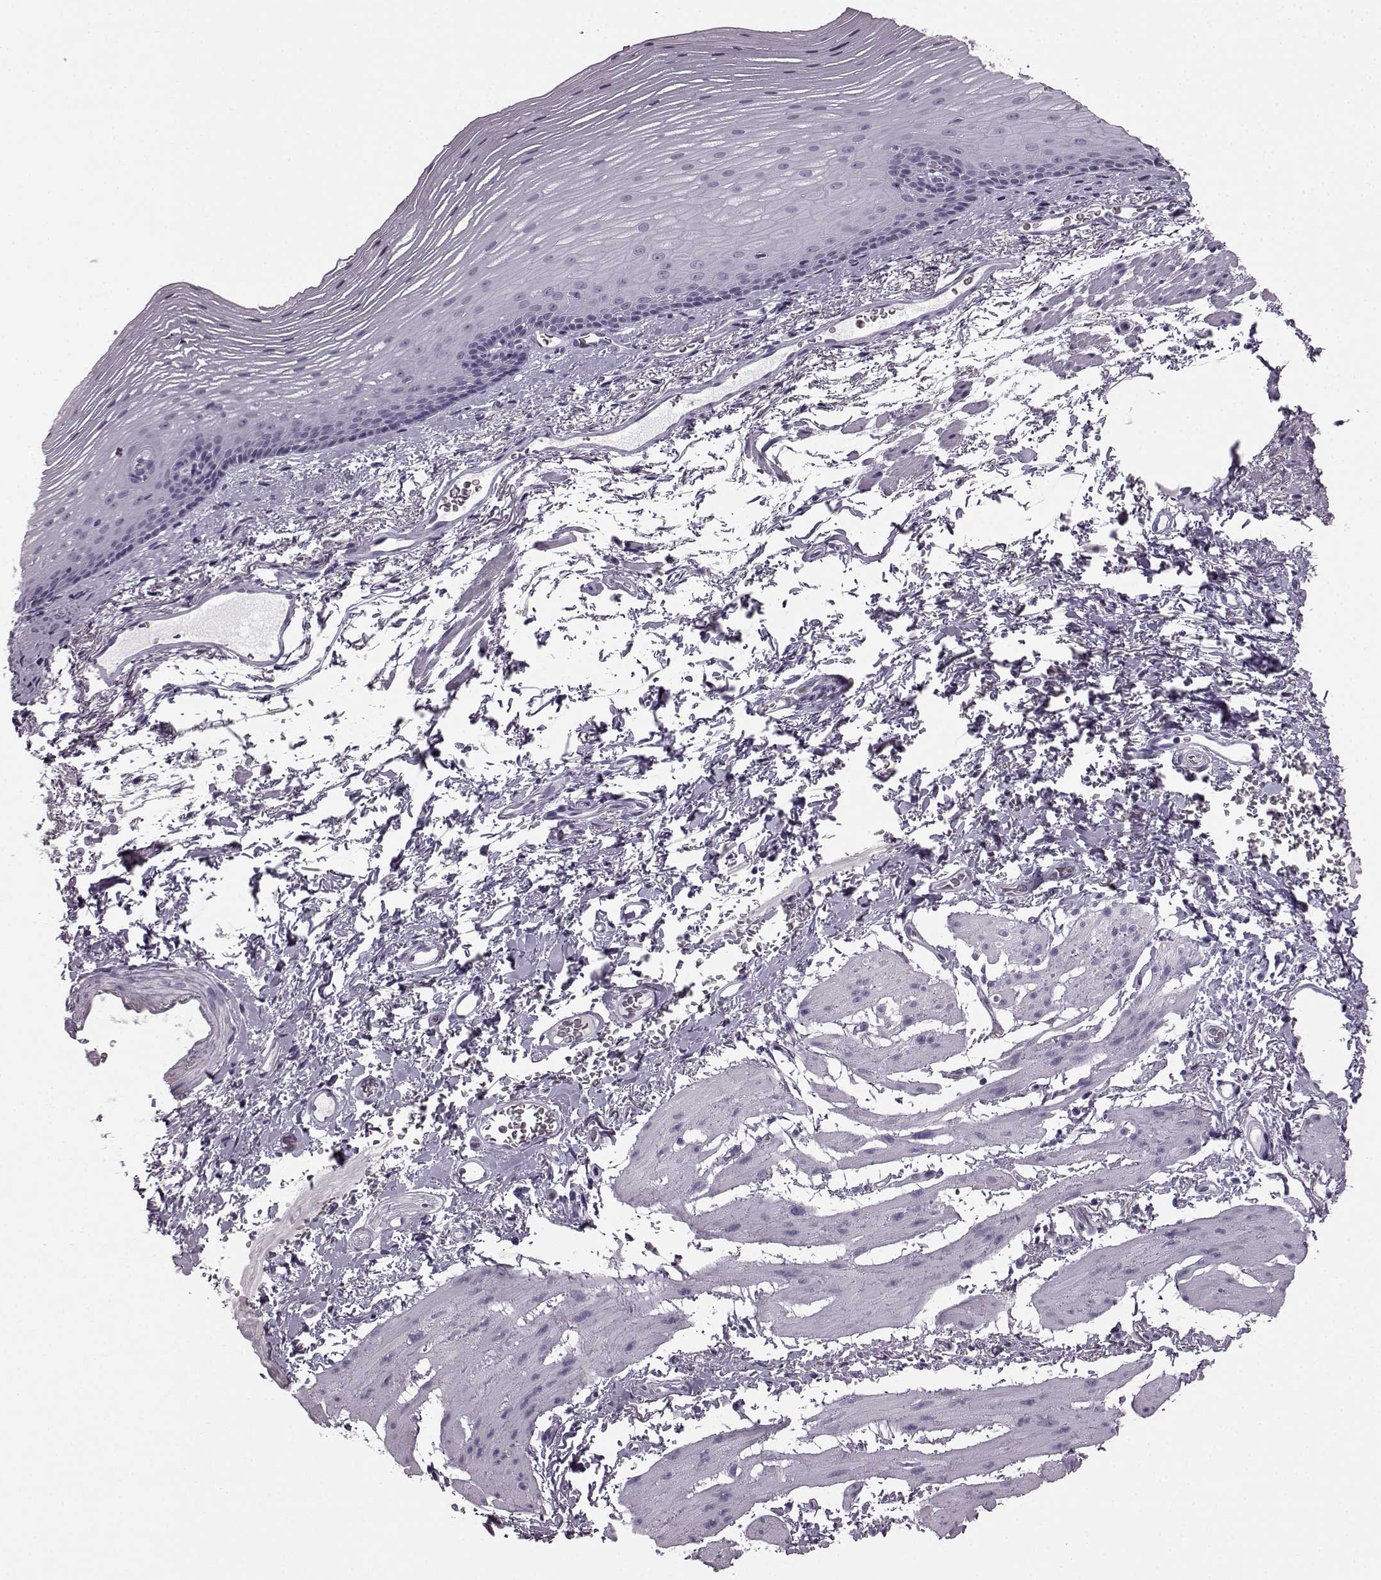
{"staining": {"intensity": "negative", "quantity": "none", "location": "none"}, "tissue": "esophagus", "cell_type": "Squamous epithelial cells", "image_type": "normal", "snomed": [{"axis": "morphology", "description": "Normal tissue, NOS"}, {"axis": "topography", "description": "Esophagus"}], "caption": "The histopathology image displays no significant positivity in squamous epithelial cells of esophagus.", "gene": "JSRP1", "patient": {"sex": "male", "age": 76}}